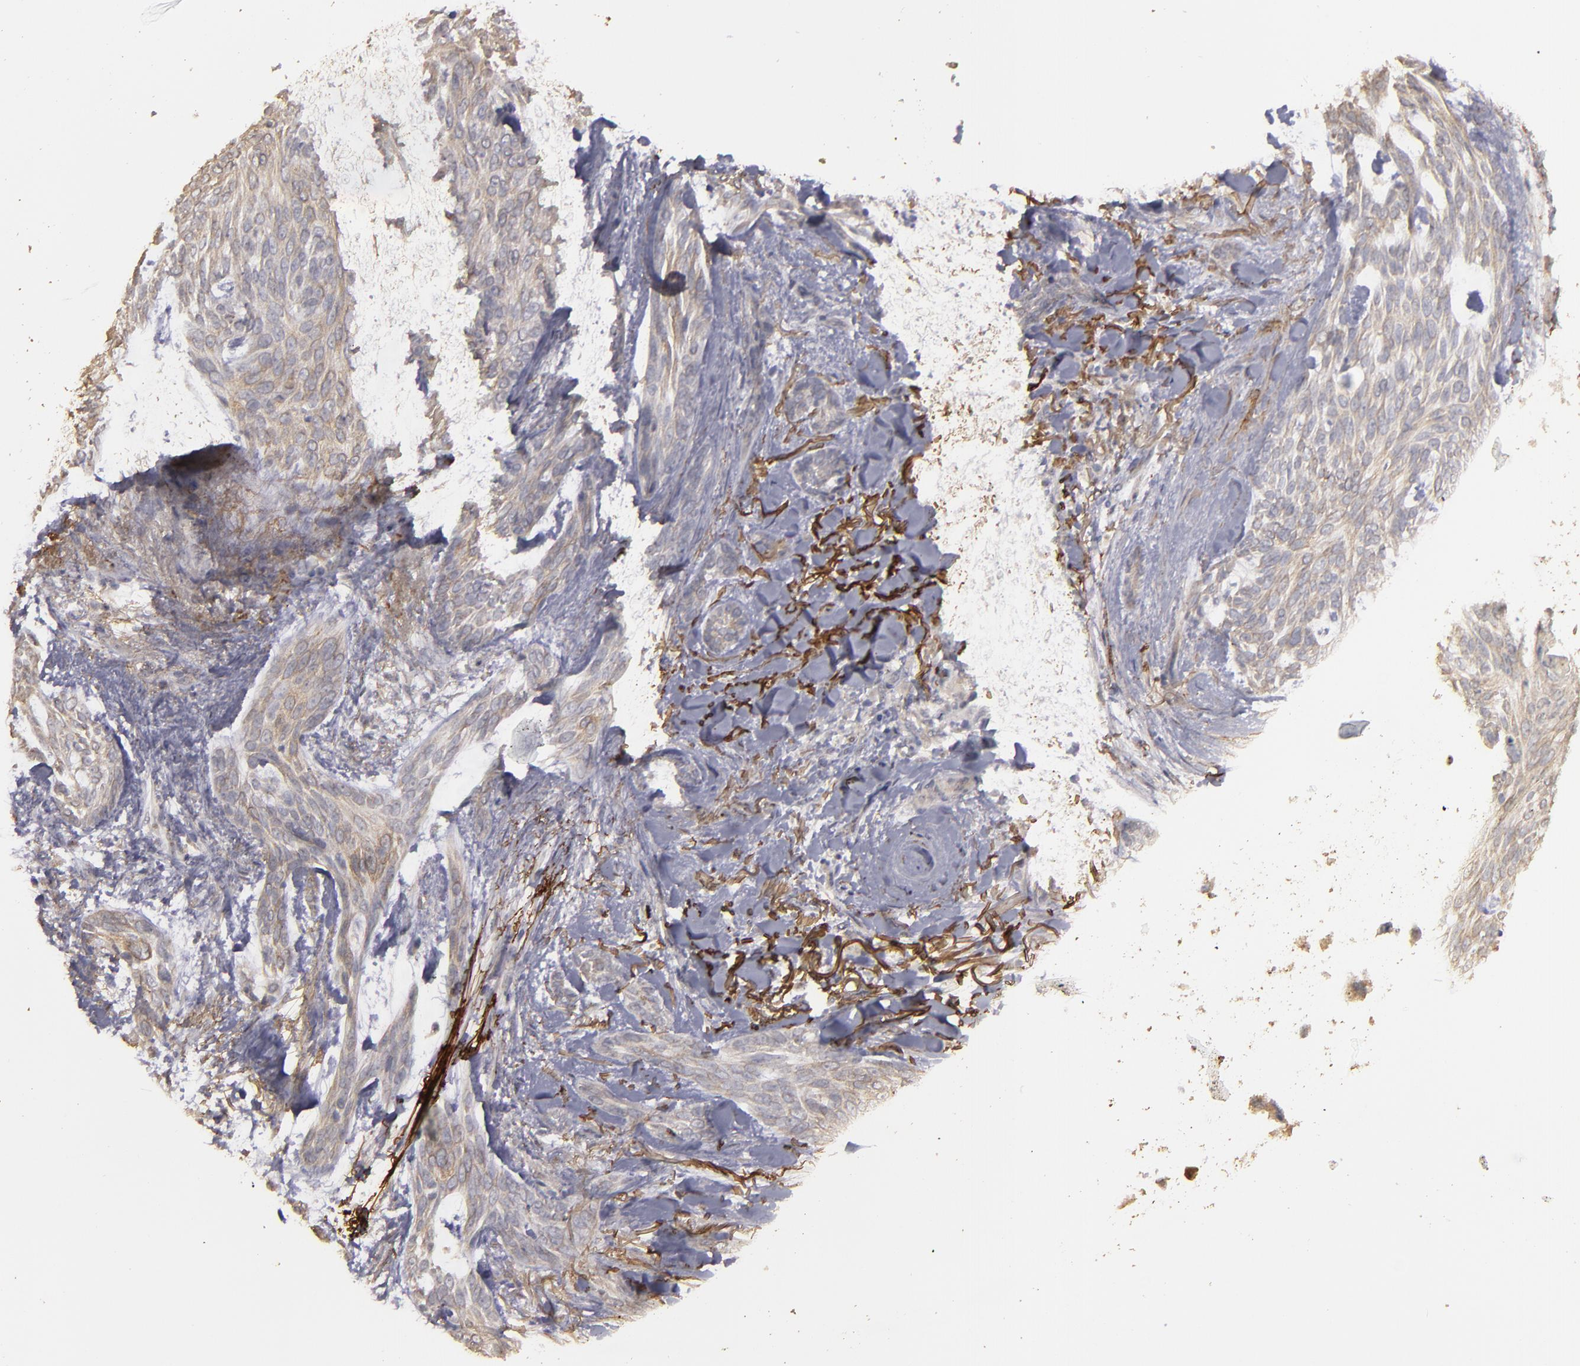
{"staining": {"intensity": "weak", "quantity": ">75%", "location": "cytoplasmic/membranous"}, "tissue": "skin cancer", "cell_type": "Tumor cells", "image_type": "cancer", "snomed": [{"axis": "morphology", "description": "Normal tissue, NOS"}, {"axis": "morphology", "description": "Basal cell carcinoma"}, {"axis": "topography", "description": "Skin"}], "caption": "Immunohistochemical staining of skin cancer exhibits low levels of weak cytoplasmic/membranous expression in approximately >75% of tumor cells.", "gene": "CD55", "patient": {"sex": "female", "age": 71}}